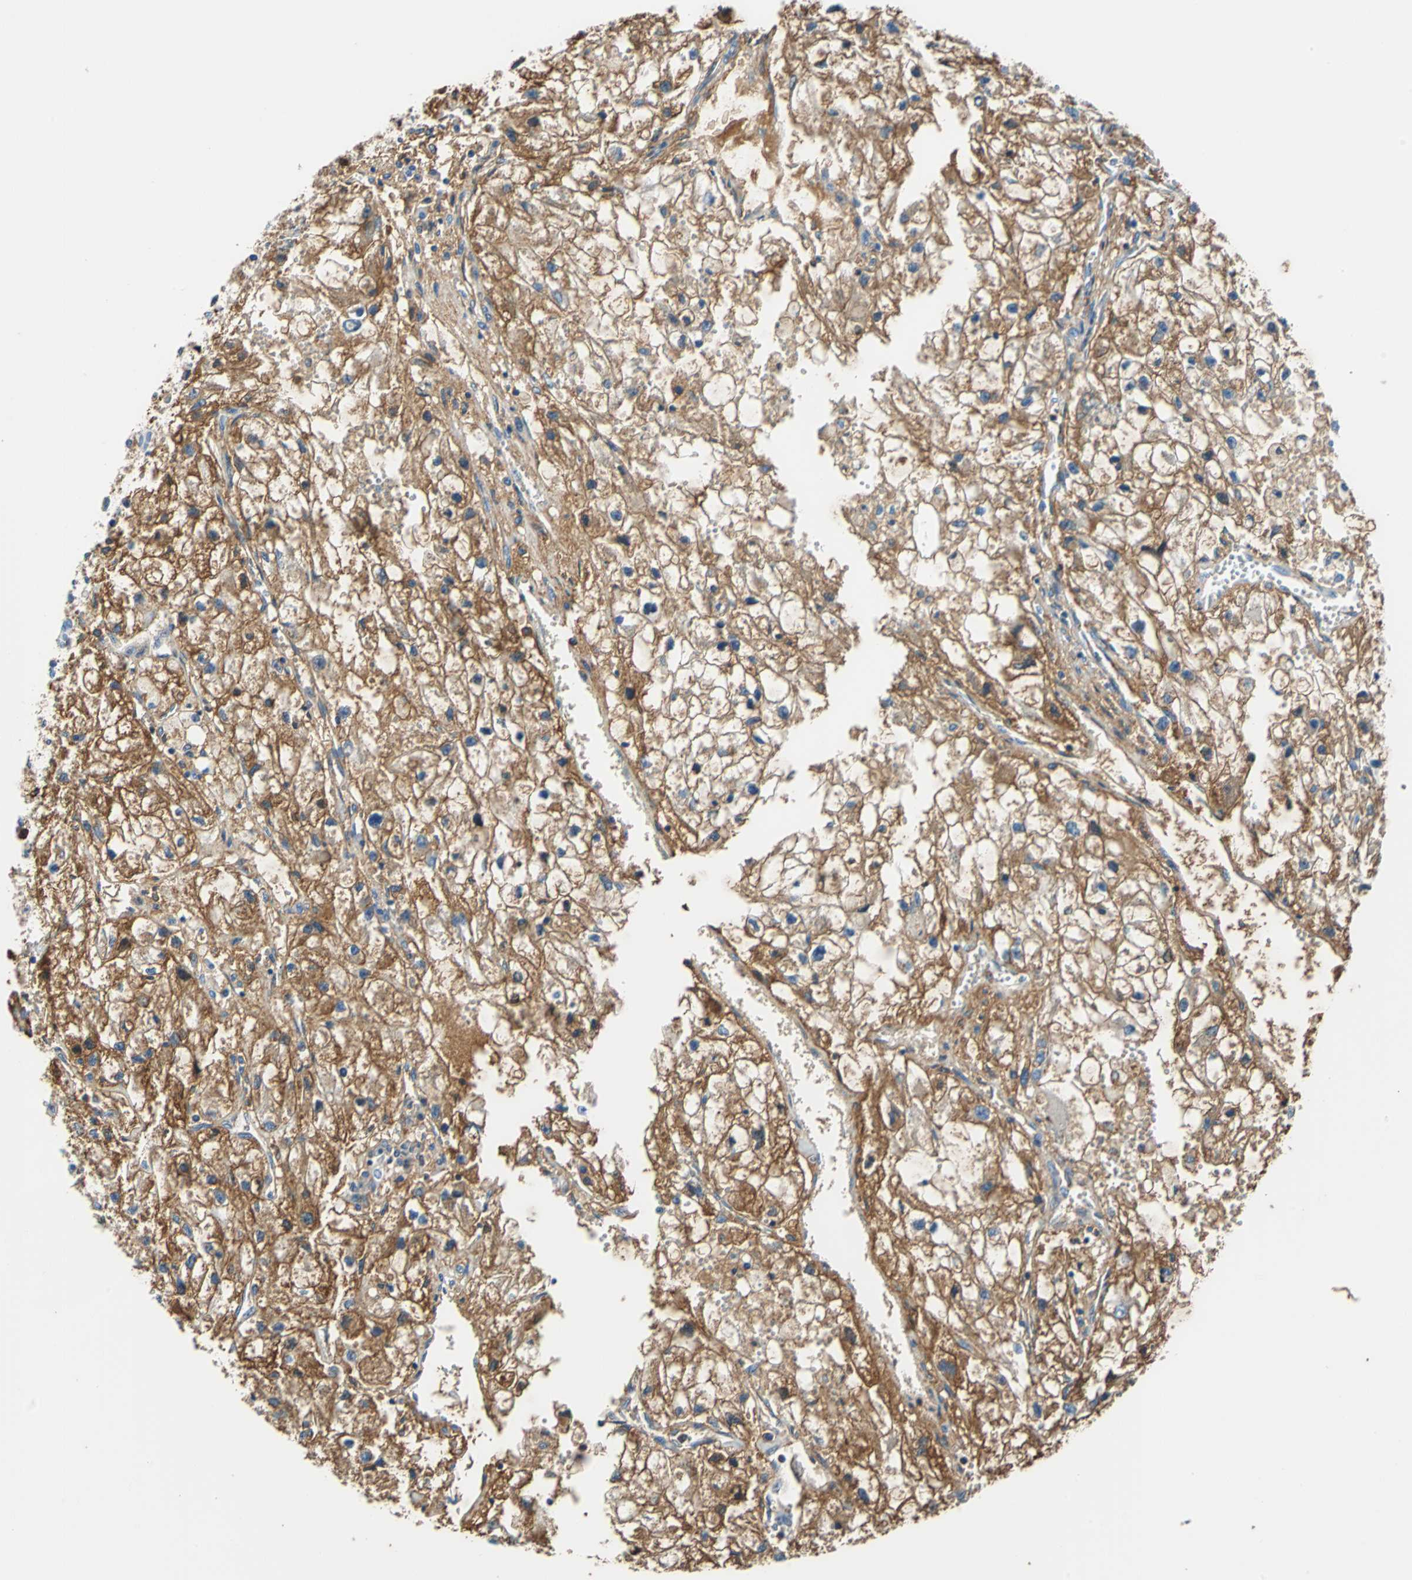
{"staining": {"intensity": "moderate", "quantity": ">75%", "location": "cytoplasmic/membranous"}, "tissue": "renal cancer", "cell_type": "Tumor cells", "image_type": "cancer", "snomed": [{"axis": "morphology", "description": "Adenocarcinoma, NOS"}, {"axis": "topography", "description": "Kidney"}], "caption": "Immunohistochemical staining of renal adenocarcinoma reveals medium levels of moderate cytoplasmic/membranous protein expression in about >75% of tumor cells.", "gene": "ALB", "patient": {"sex": "female", "age": 70}}